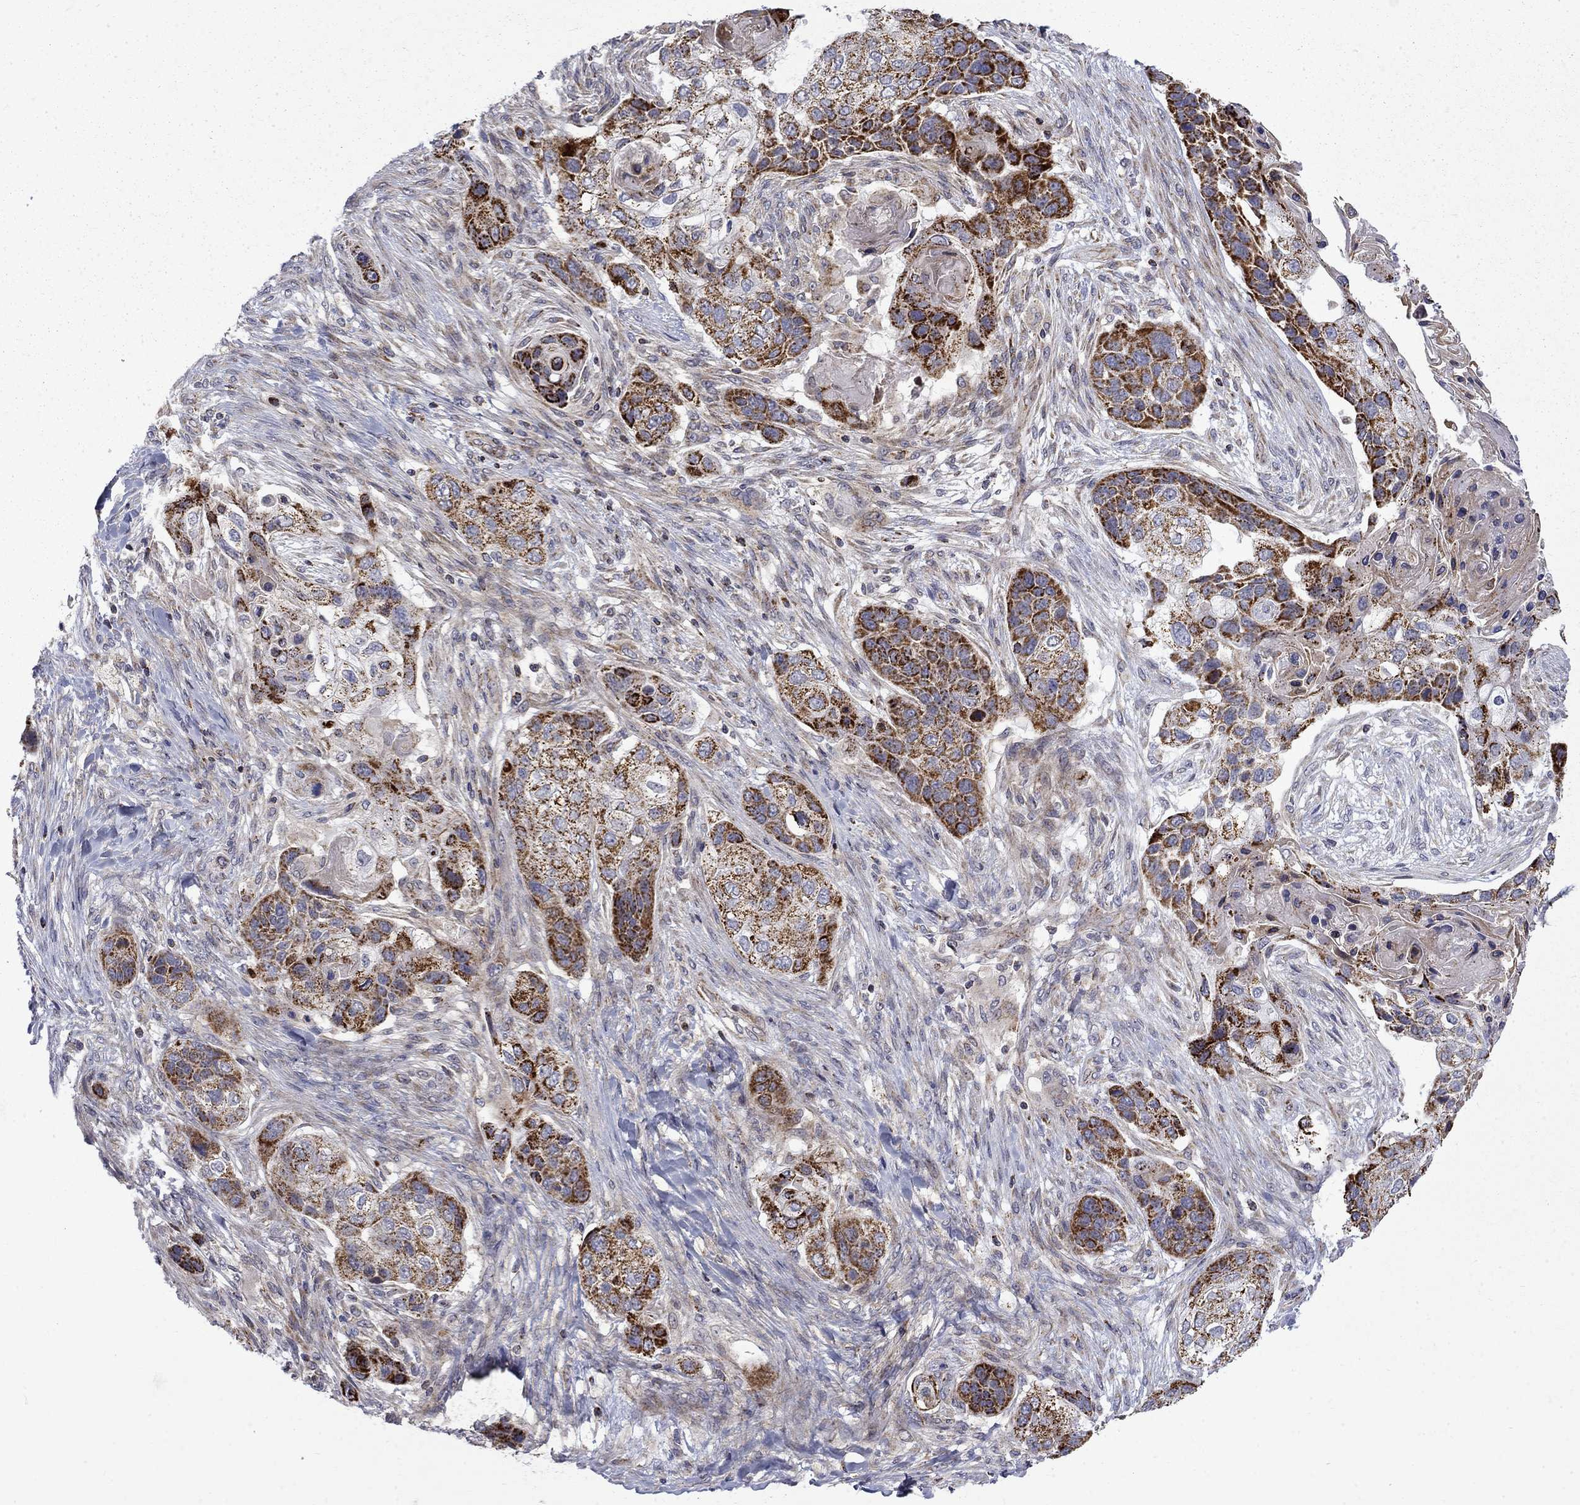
{"staining": {"intensity": "strong", "quantity": "25%-75%", "location": "cytoplasmic/membranous"}, "tissue": "lung cancer", "cell_type": "Tumor cells", "image_type": "cancer", "snomed": [{"axis": "morphology", "description": "Squamous cell carcinoma, NOS"}, {"axis": "topography", "description": "Lung"}], "caption": "Immunohistochemical staining of human squamous cell carcinoma (lung) demonstrates high levels of strong cytoplasmic/membranous protein positivity in about 25%-75% of tumor cells. (DAB (3,3'-diaminobenzidine) IHC with brightfield microscopy, high magnification).", "gene": "PCBP3", "patient": {"sex": "male", "age": 69}}